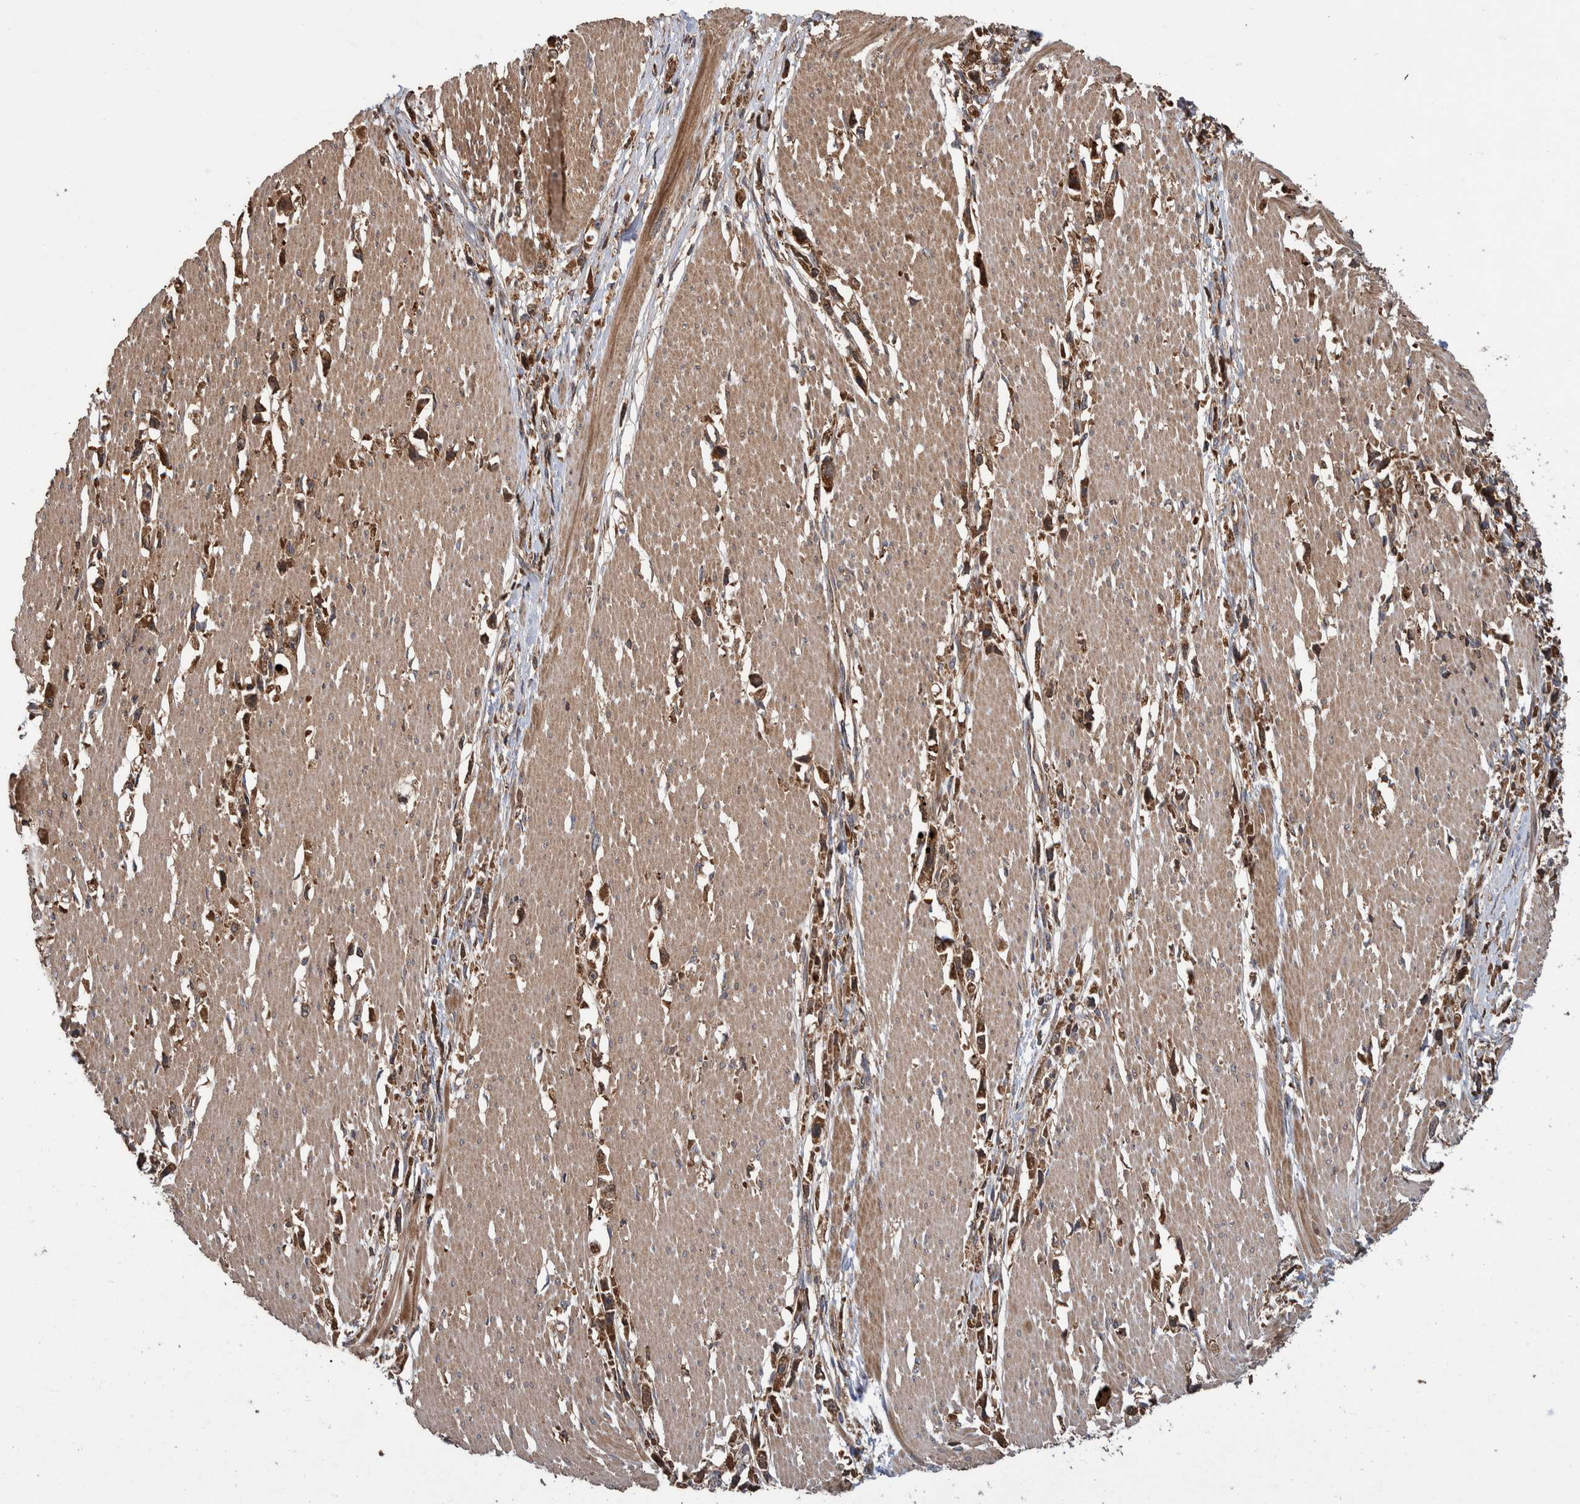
{"staining": {"intensity": "moderate", "quantity": ">75%", "location": "cytoplasmic/membranous"}, "tissue": "stomach cancer", "cell_type": "Tumor cells", "image_type": "cancer", "snomed": [{"axis": "morphology", "description": "Adenocarcinoma, NOS"}, {"axis": "topography", "description": "Stomach"}], "caption": "Protein positivity by IHC demonstrates moderate cytoplasmic/membranous staining in about >75% of tumor cells in stomach adenocarcinoma. (Brightfield microscopy of DAB IHC at high magnification).", "gene": "VBP1", "patient": {"sex": "female", "age": 59}}